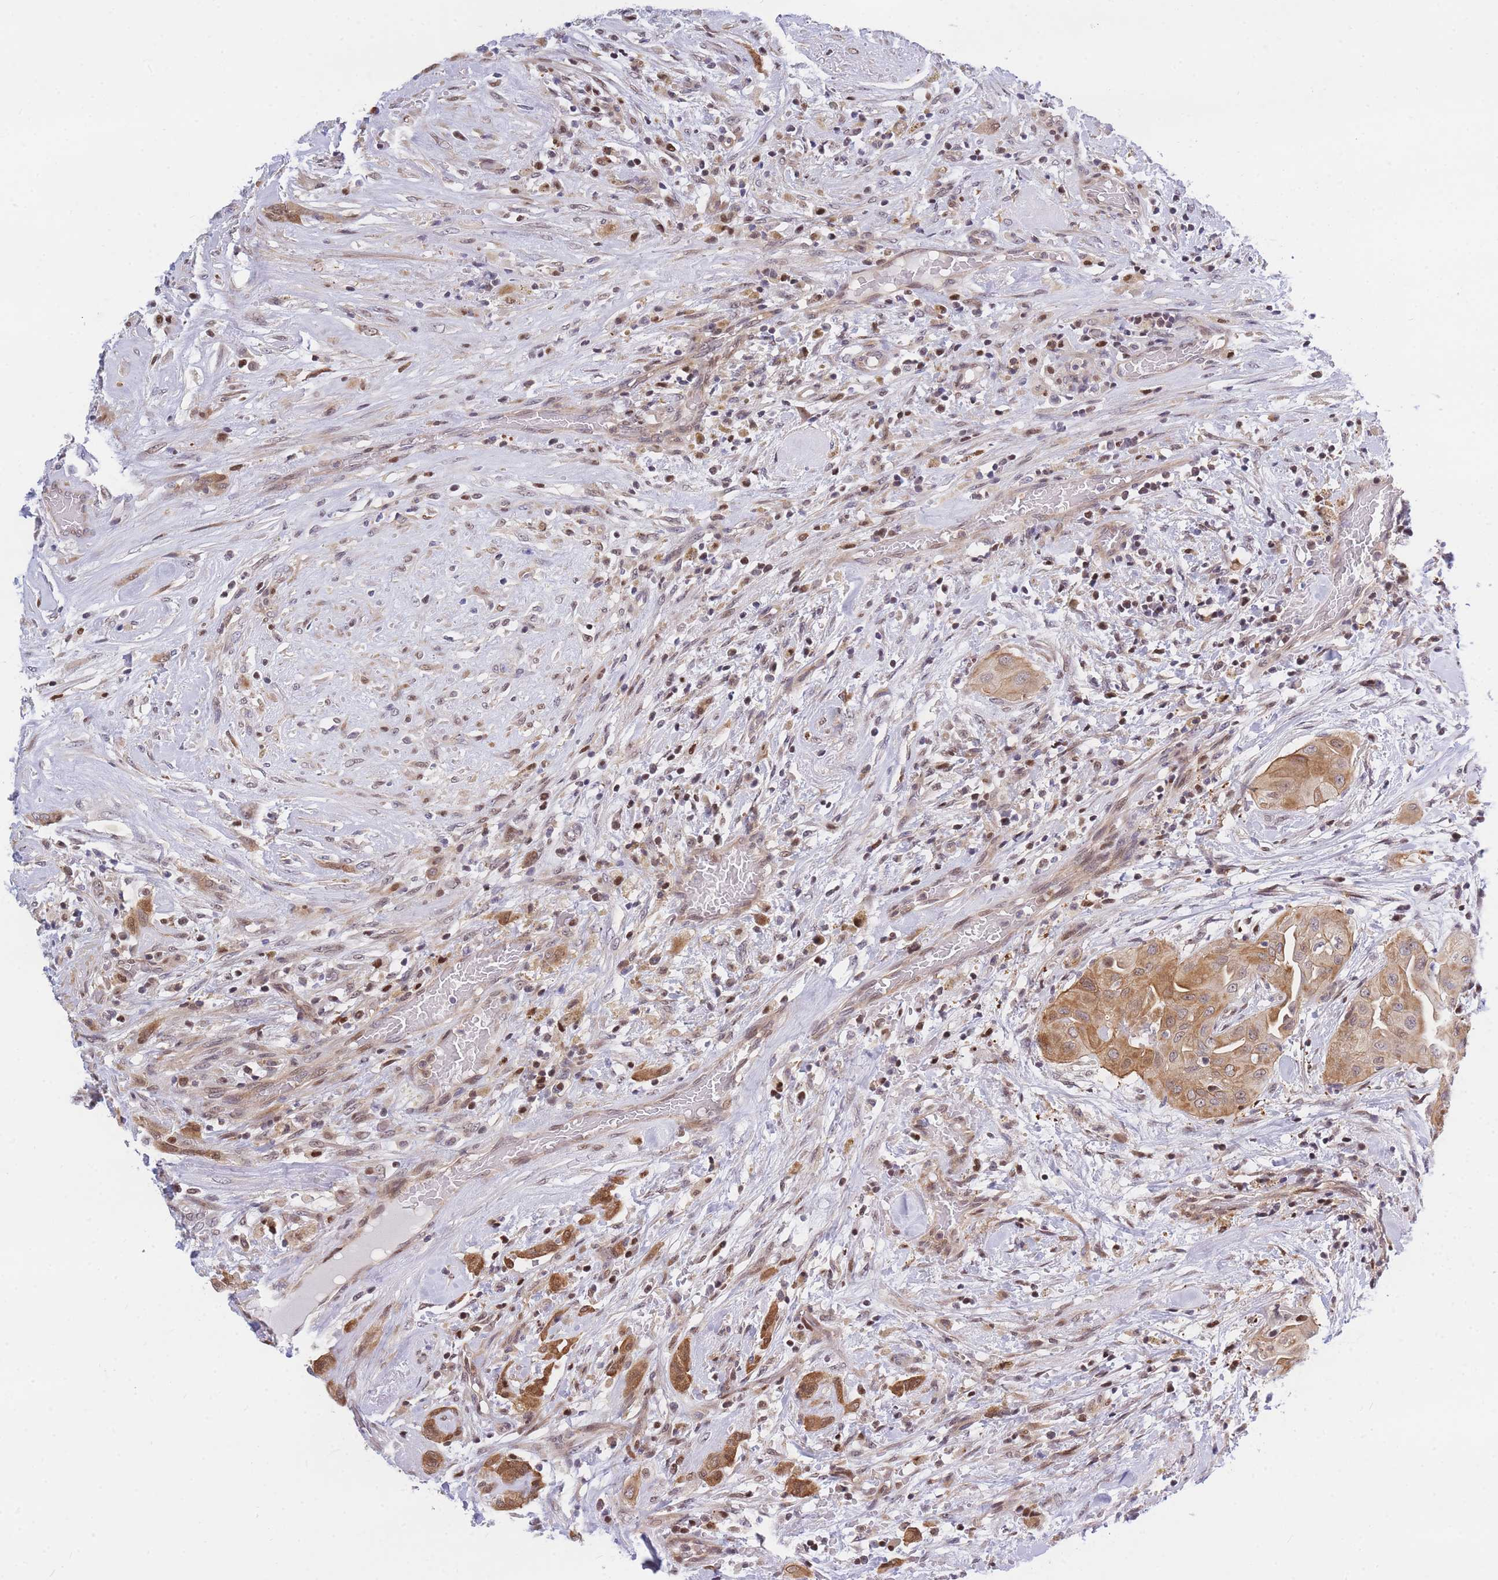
{"staining": {"intensity": "moderate", "quantity": ">75%", "location": "cytoplasmic/membranous,nuclear"}, "tissue": "thyroid cancer", "cell_type": "Tumor cells", "image_type": "cancer", "snomed": [{"axis": "morphology", "description": "Papillary adenocarcinoma, NOS"}, {"axis": "topography", "description": "Thyroid gland"}], "caption": "Protein analysis of papillary adenocarcinoma (thyroid) tissue demonstrates moderate cytoplasmic/membranous and nuclear positivity in approximately >75% of tumor cells.", "gene": "CRACD", "patient": {"sex": "female", "age": 59}}